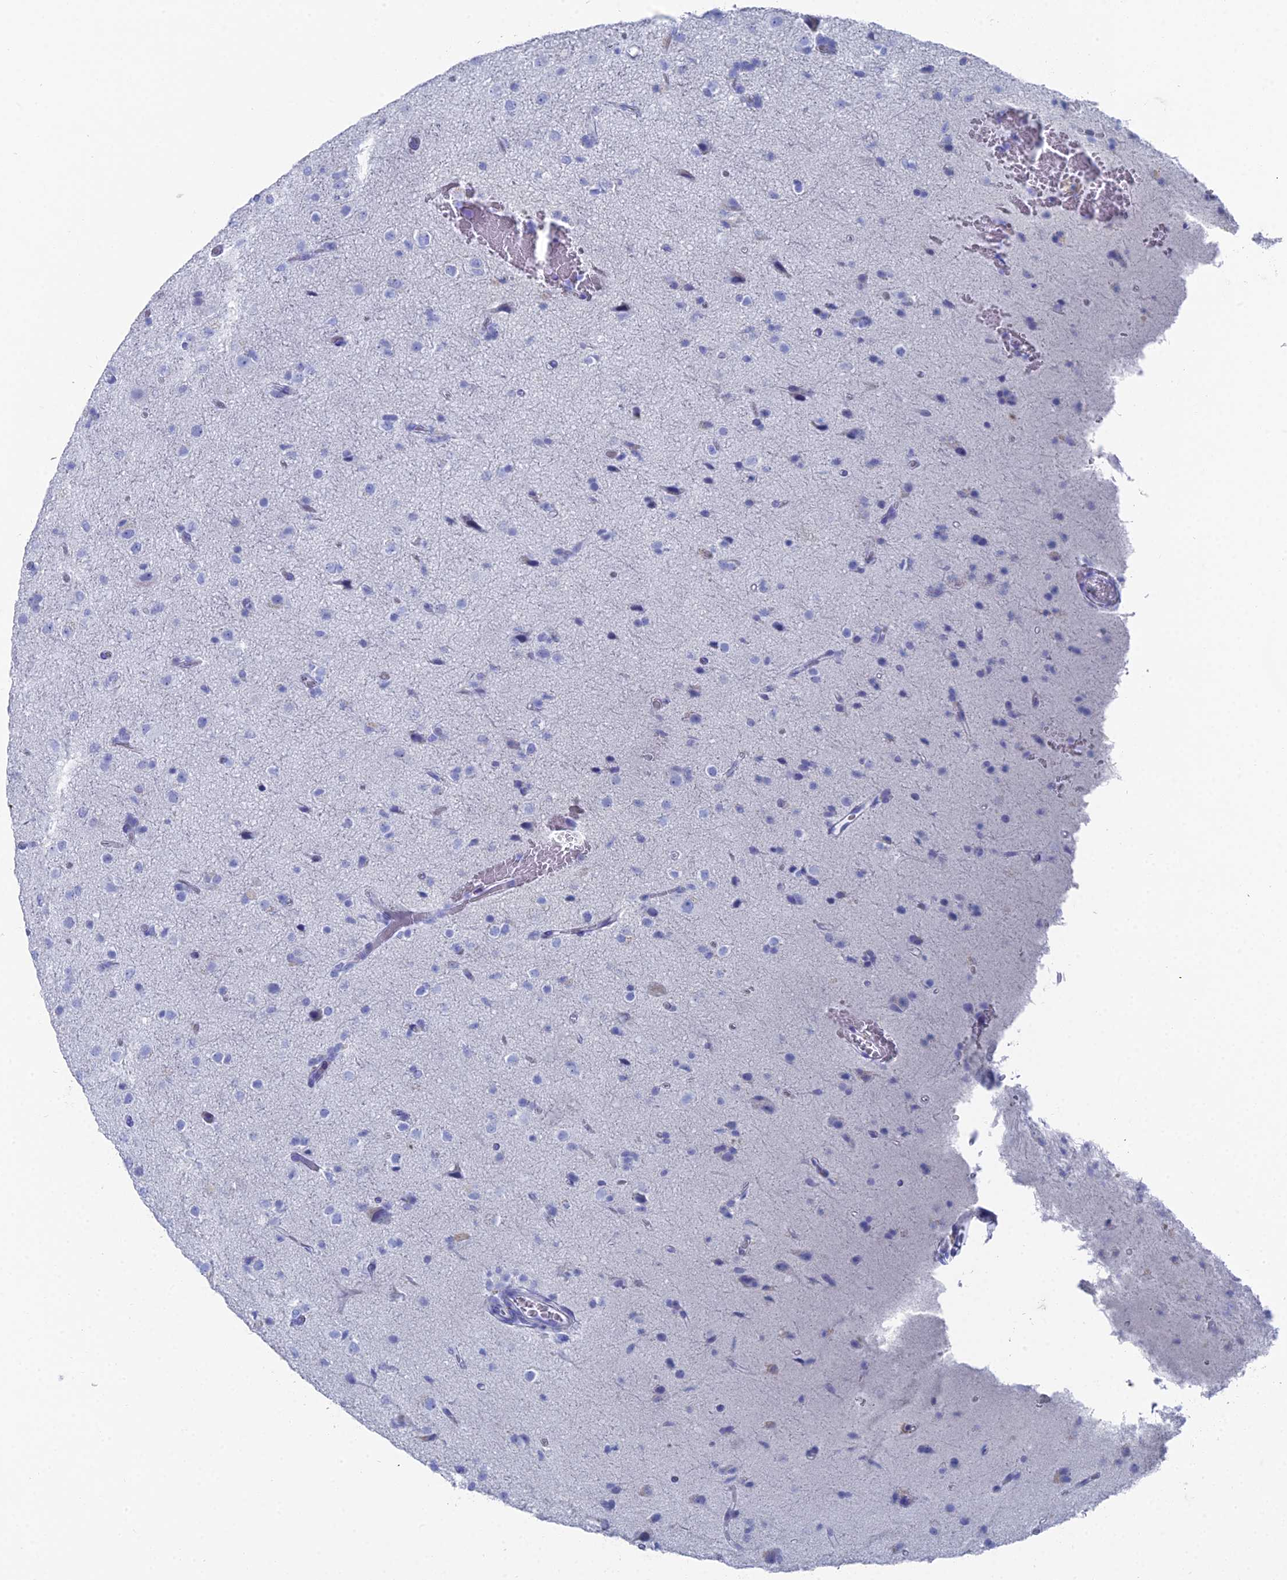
{"staining": {"intensity": "negative", "quantity": "none", "location": "none"}, "tissue": "glioma", "cell_type": "Tumor cells", "image_type": "cancer", "snomed": [{"axis": "morphology", "description": "Glioma, malignant, Low grade"}, {"axis": "topography", "description": "Brain"}], "caption": "Protein analysis of glioma shows no significant staining in tumor cells.", "gene": "ENPP3", "patient": {"sex": "male", "age": 65}}